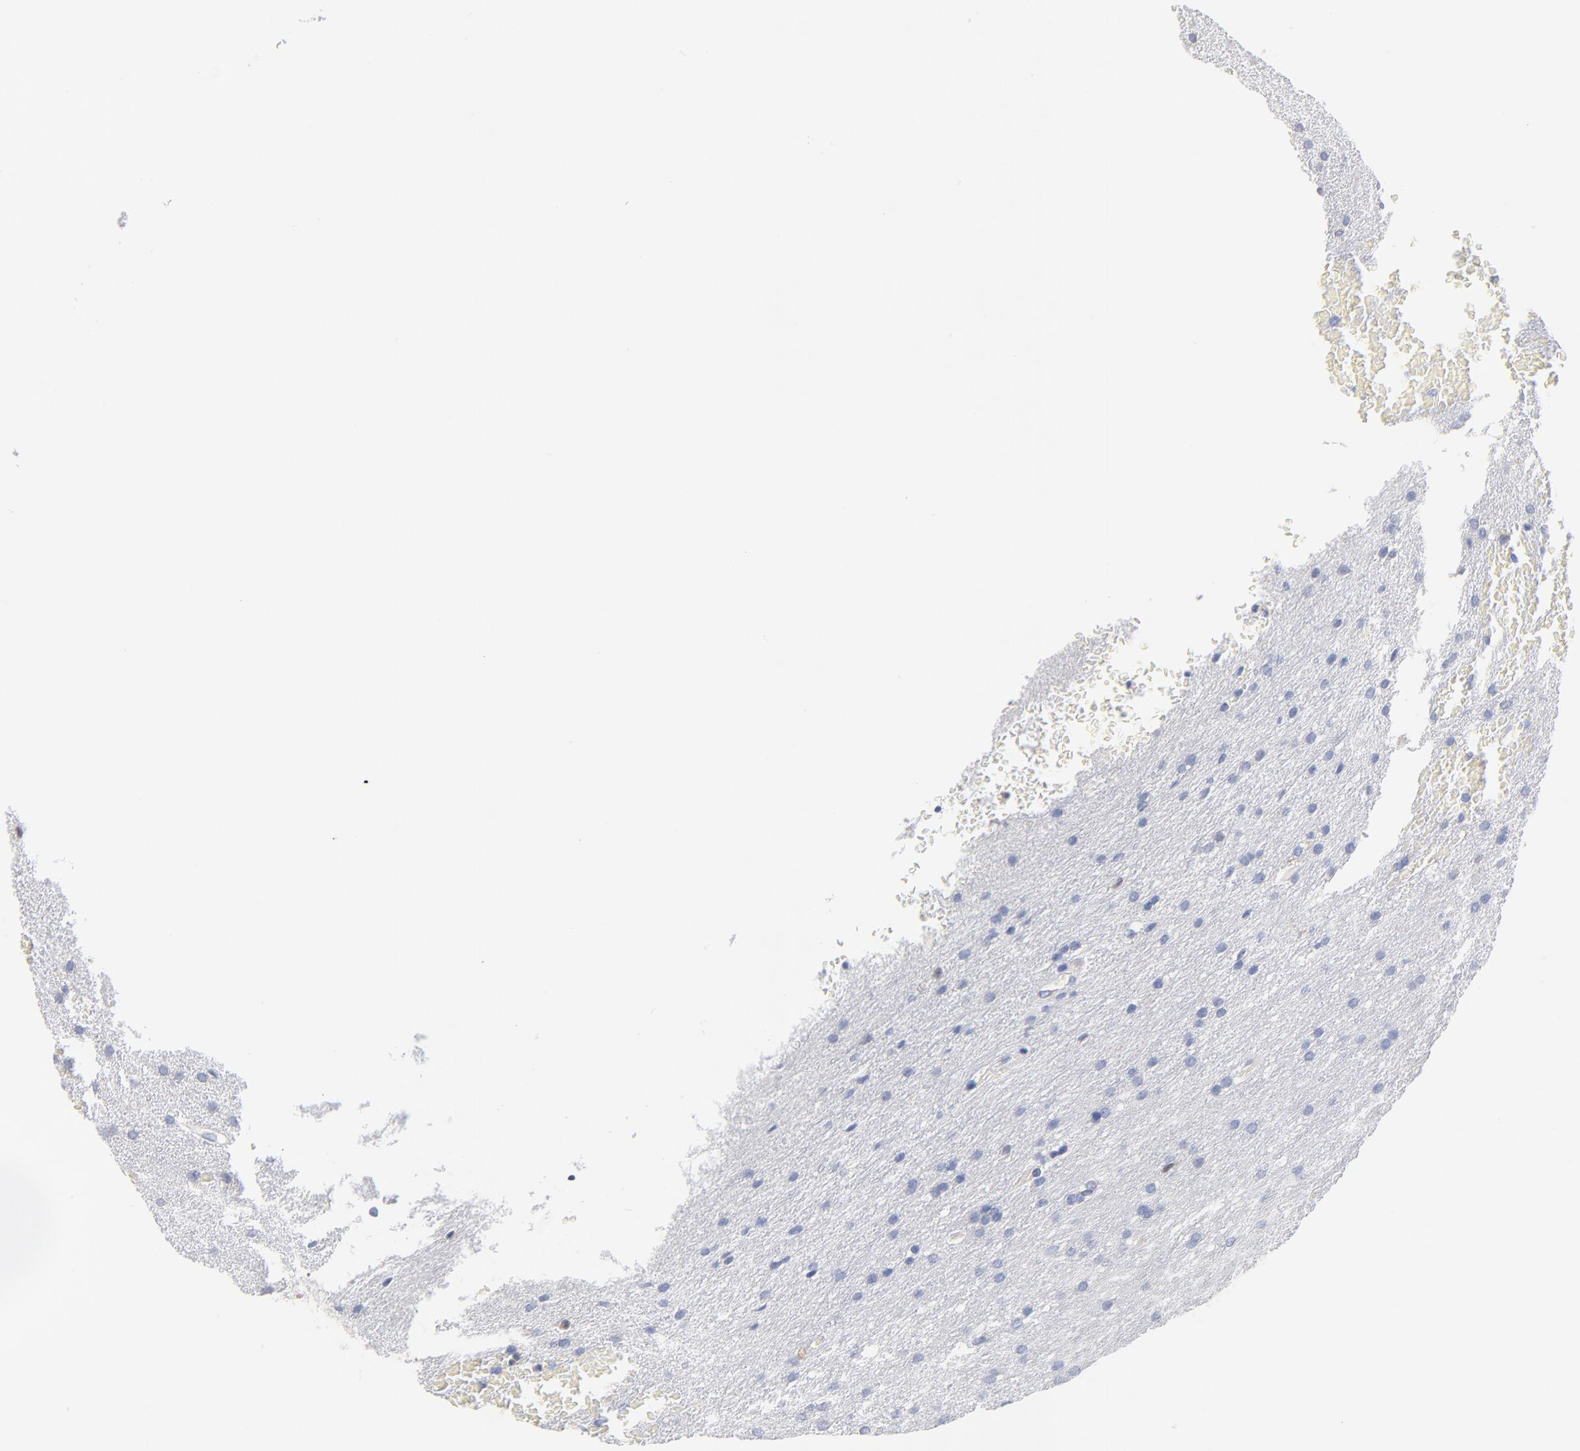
{"staining": {"intensity": "negative", "quantity": "none", "location": "none"}, "tissue": "glioma", "cell_type": "Tumor cells", "image_type": "cancer", "snomed": [{"axis": "morphology", "description": "Glioma, malignant, Low grade"}, {"axis": "topography", "description": "Brain"}], "caption": "There is no significant expression in tumor cells of glioma.", "gene": "IFIT2", "patient": {"sex": "female", "age": 32}}